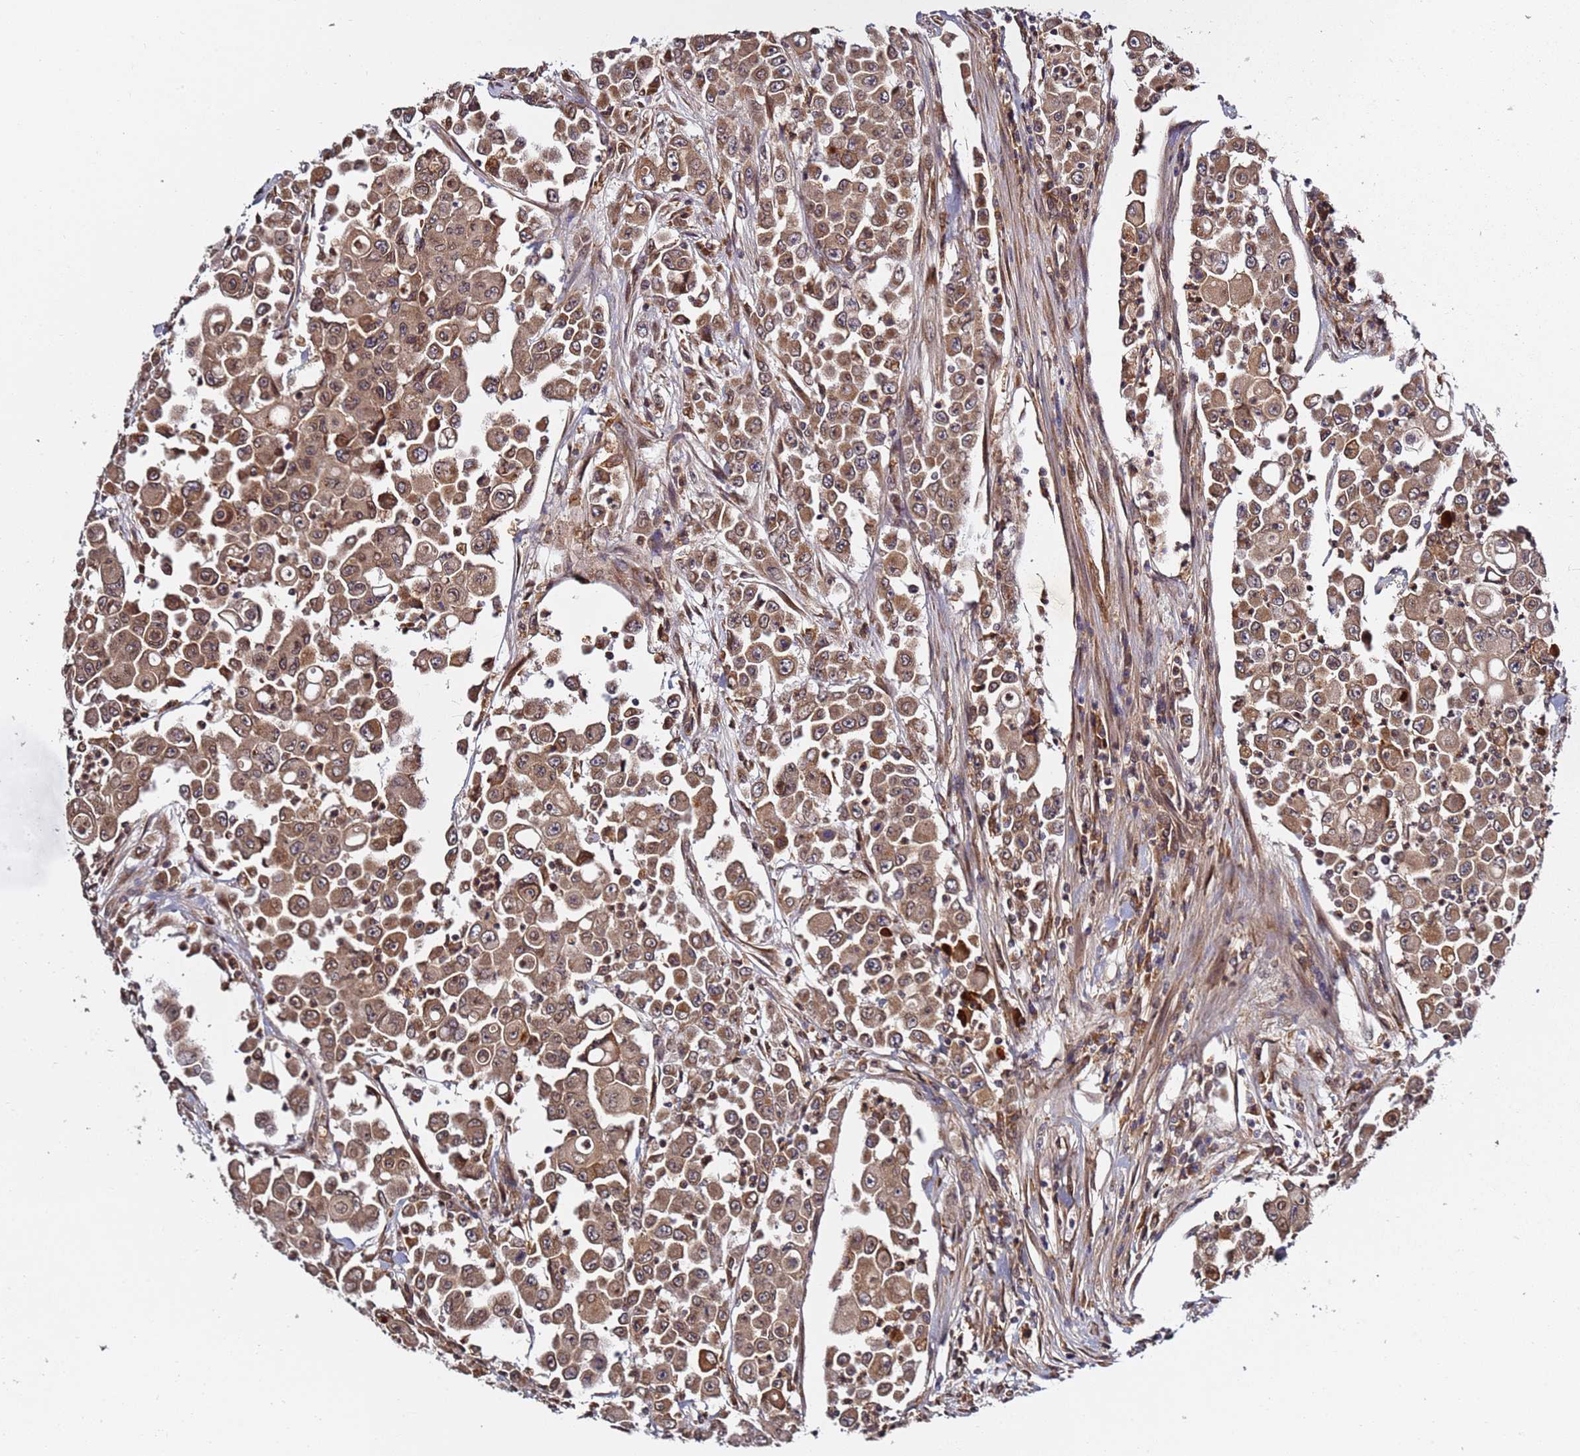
{"staining": {"intensity": "moderate", "quantity": ">75%", "location": "cytoplasmic/membranous,nuclear"}, "tissue": "colorectal cancer", "cell_type": "Tumor cells", "image_type": "cancer", "snomed": [{"axis": "morphology", "description": "Adenocarcinoma, NOS"}, {"axis": "topography", "description": "Colon"}], "caption": "An IHC histopathology image of tumor tissue is shown. Protein staining in brown highlights moderate cytoplasmic/membranous and nuclear positivity in colorectal cancer within tumor cells. (DAB = brown stain, brightfield microscopy at high magnification).", "gene": "PRKAB2", "patient": {"sex": "male", "age": 51}}